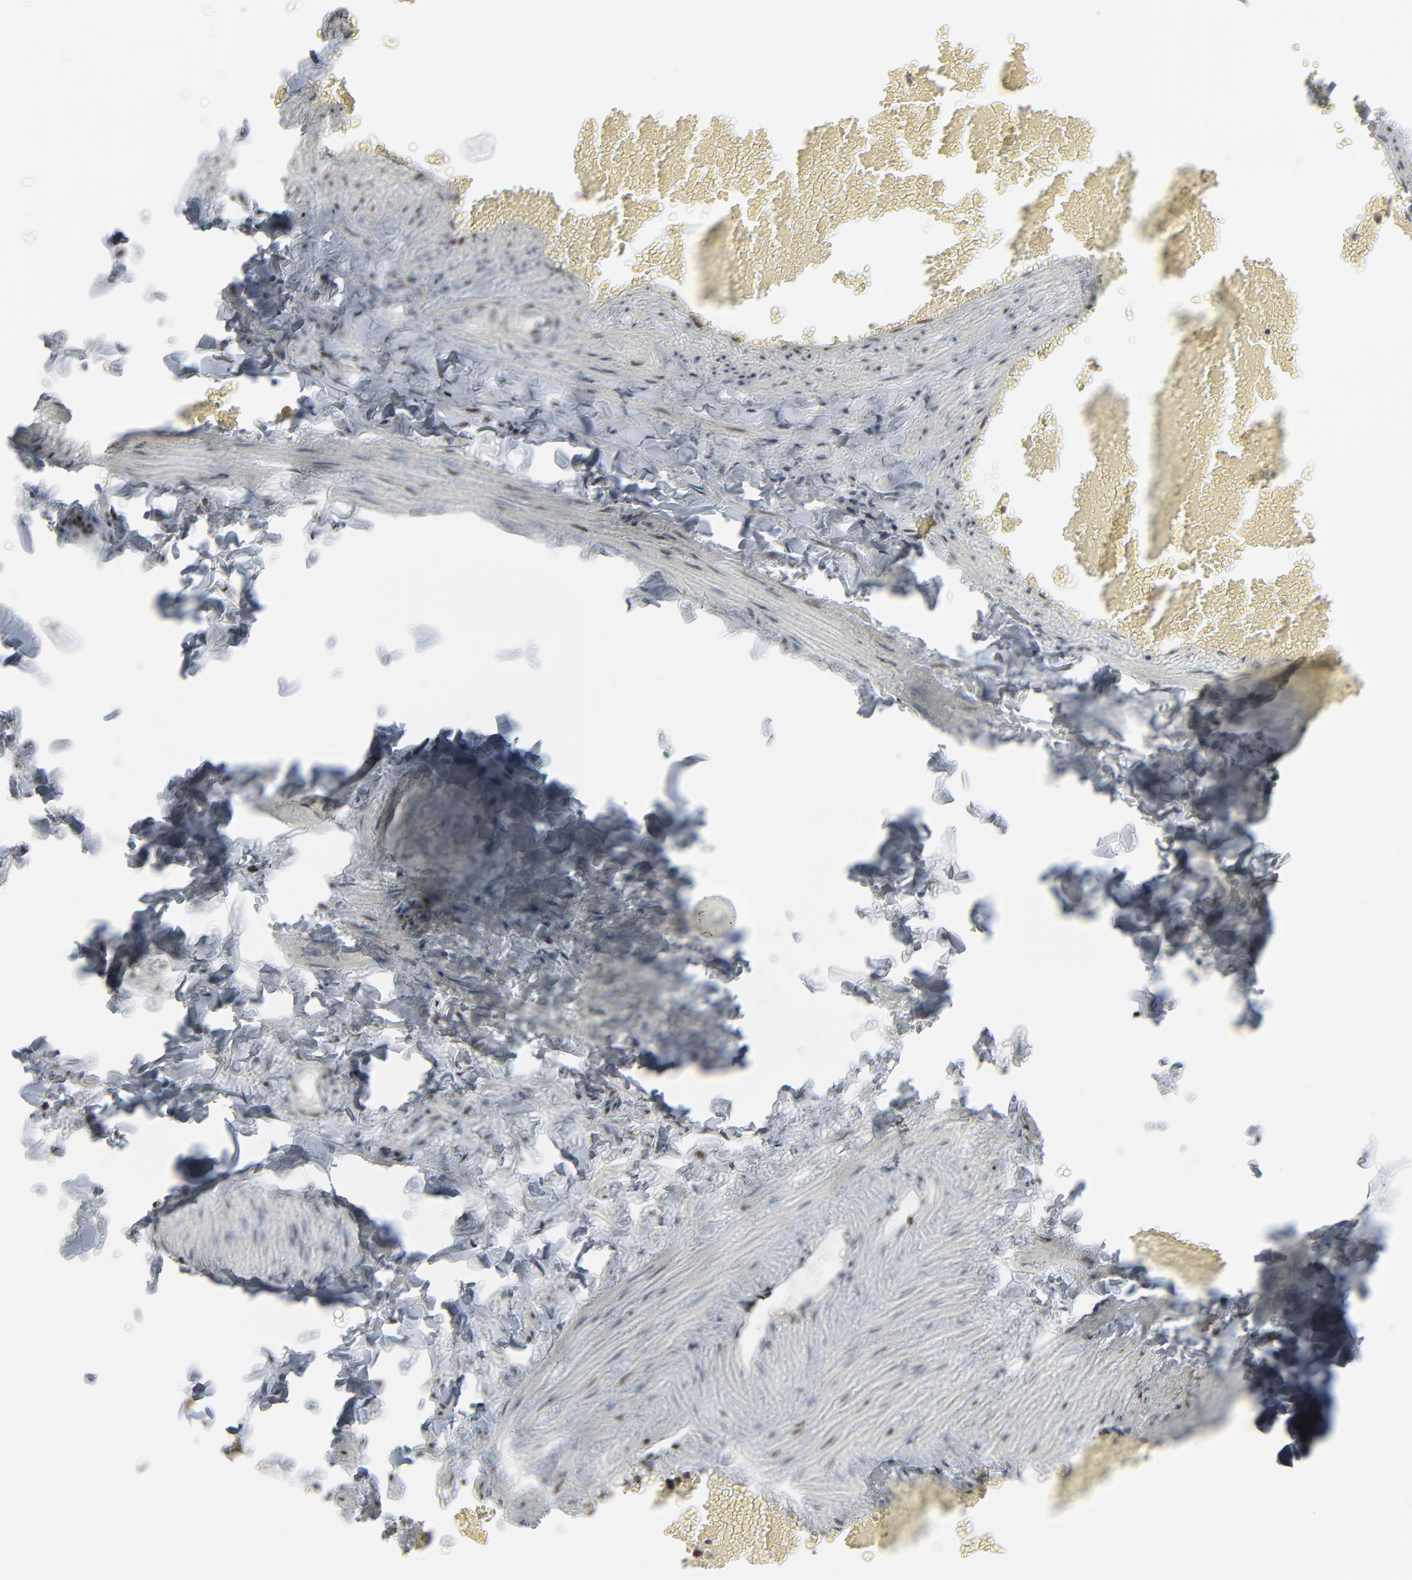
{"staining": {"intensity": "strong", "quantity": ">75%", "location": "nuclear"}, "tissue": "adipose tissue", "cell_type": "Adipocytes", "image_type": "normal", "snomed": [{"axis": "morphology", "description": "Normal tissue, NOS"}, {"axis": "topography", "description": "Vascular tissue"}], "caption": "Protein expression by IHC reveals strong nuclear expression in about >75% of adipocytes in benign adipose tissue. (DAB = brown stain, brightfield microscopy at high magnification).", "gene": "MEIS2", "patient": {"sex": "male", "age": 41}}